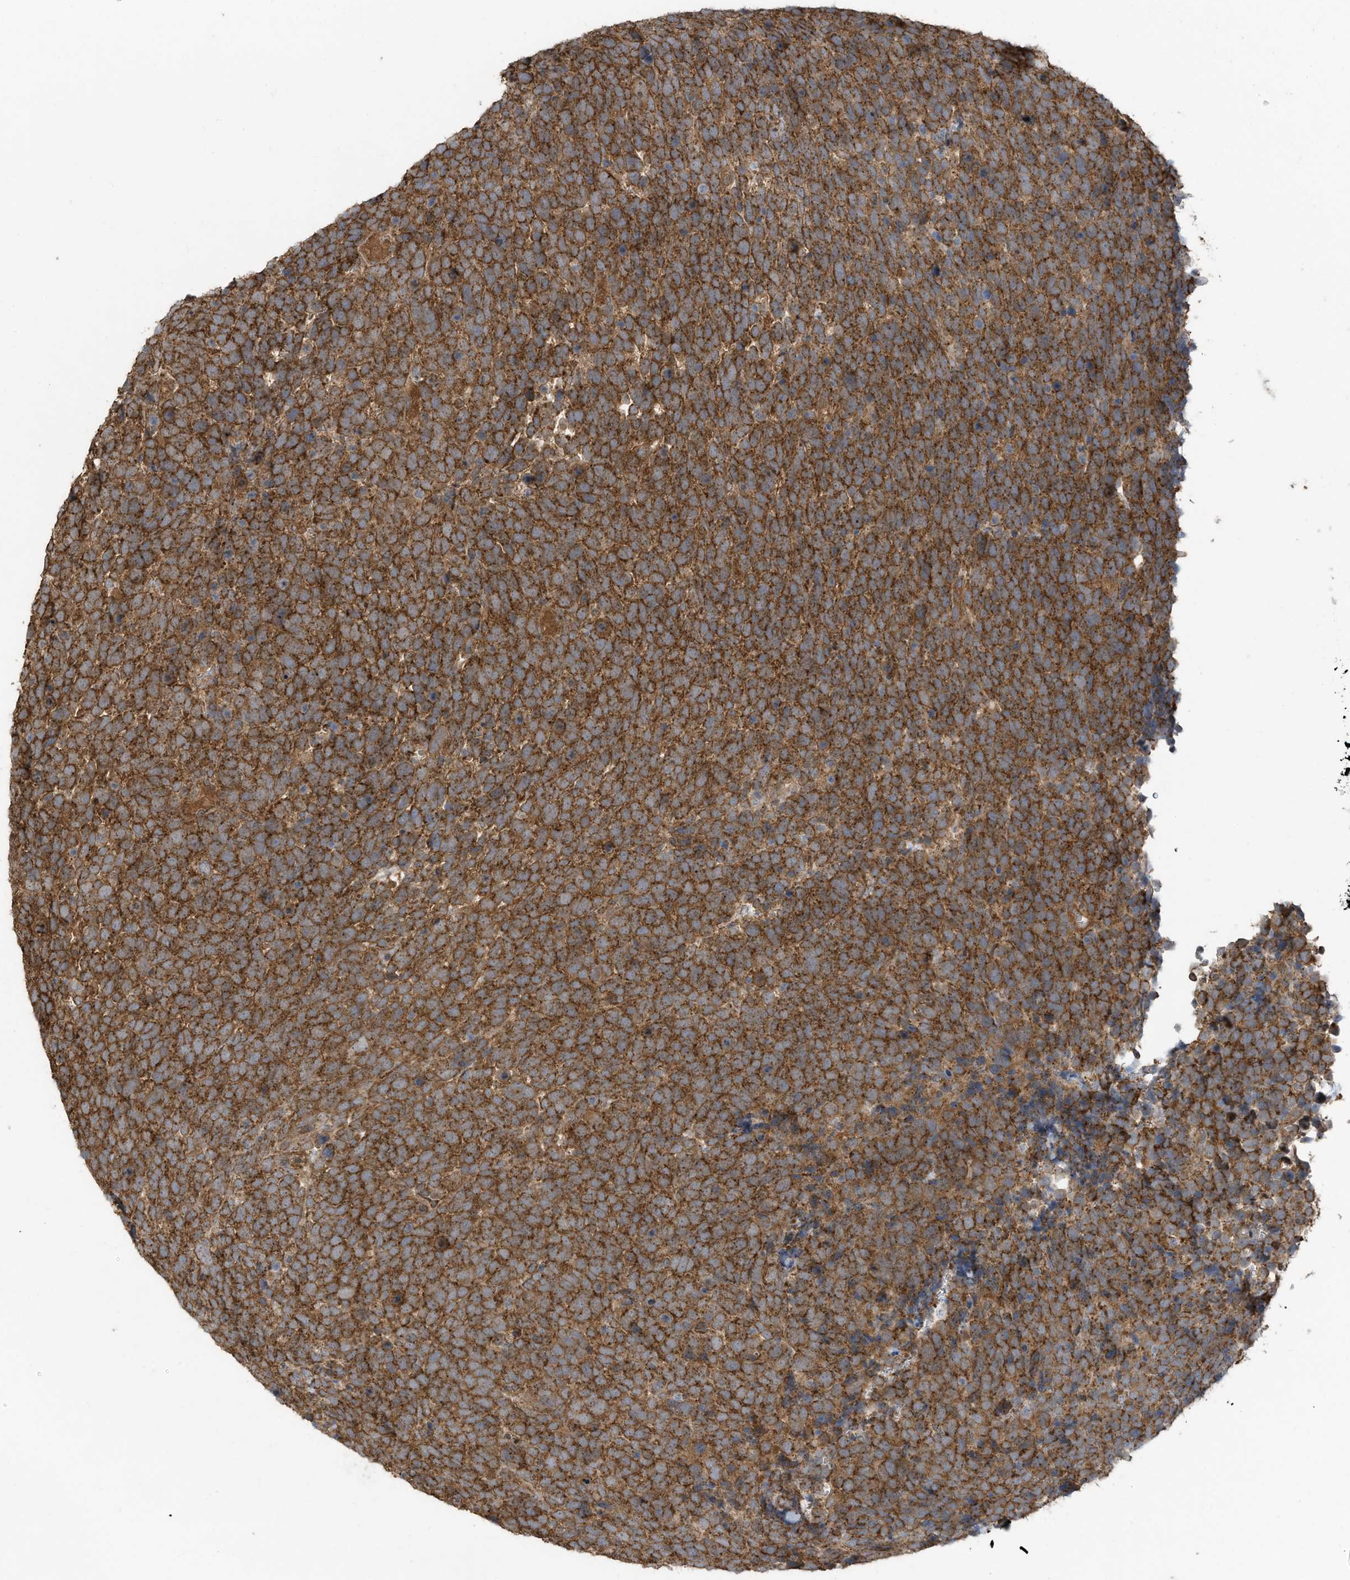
{"staining": {"intensity": "strong", "quantity": ">75%", "location": "cytoplasmic/membranous"}, "tissue": "urothelial cancer", "cell_type": "Tumor cells", "image_type": "cancer", "snomed": [{"axis": "morphology", "description": "Urothelial carcinoma, High grade"}, {"axis": "topography", "description": "Urinary bladder"}], "caption": "Immunohistochemical staining of high-grade urothelial carcinoma reveals high levels of strong cytoplasmic/membranous expression in about >75% of tumor cells.", "gene": "C2orf74", "patient": {"sex": "female", "age": 82}}